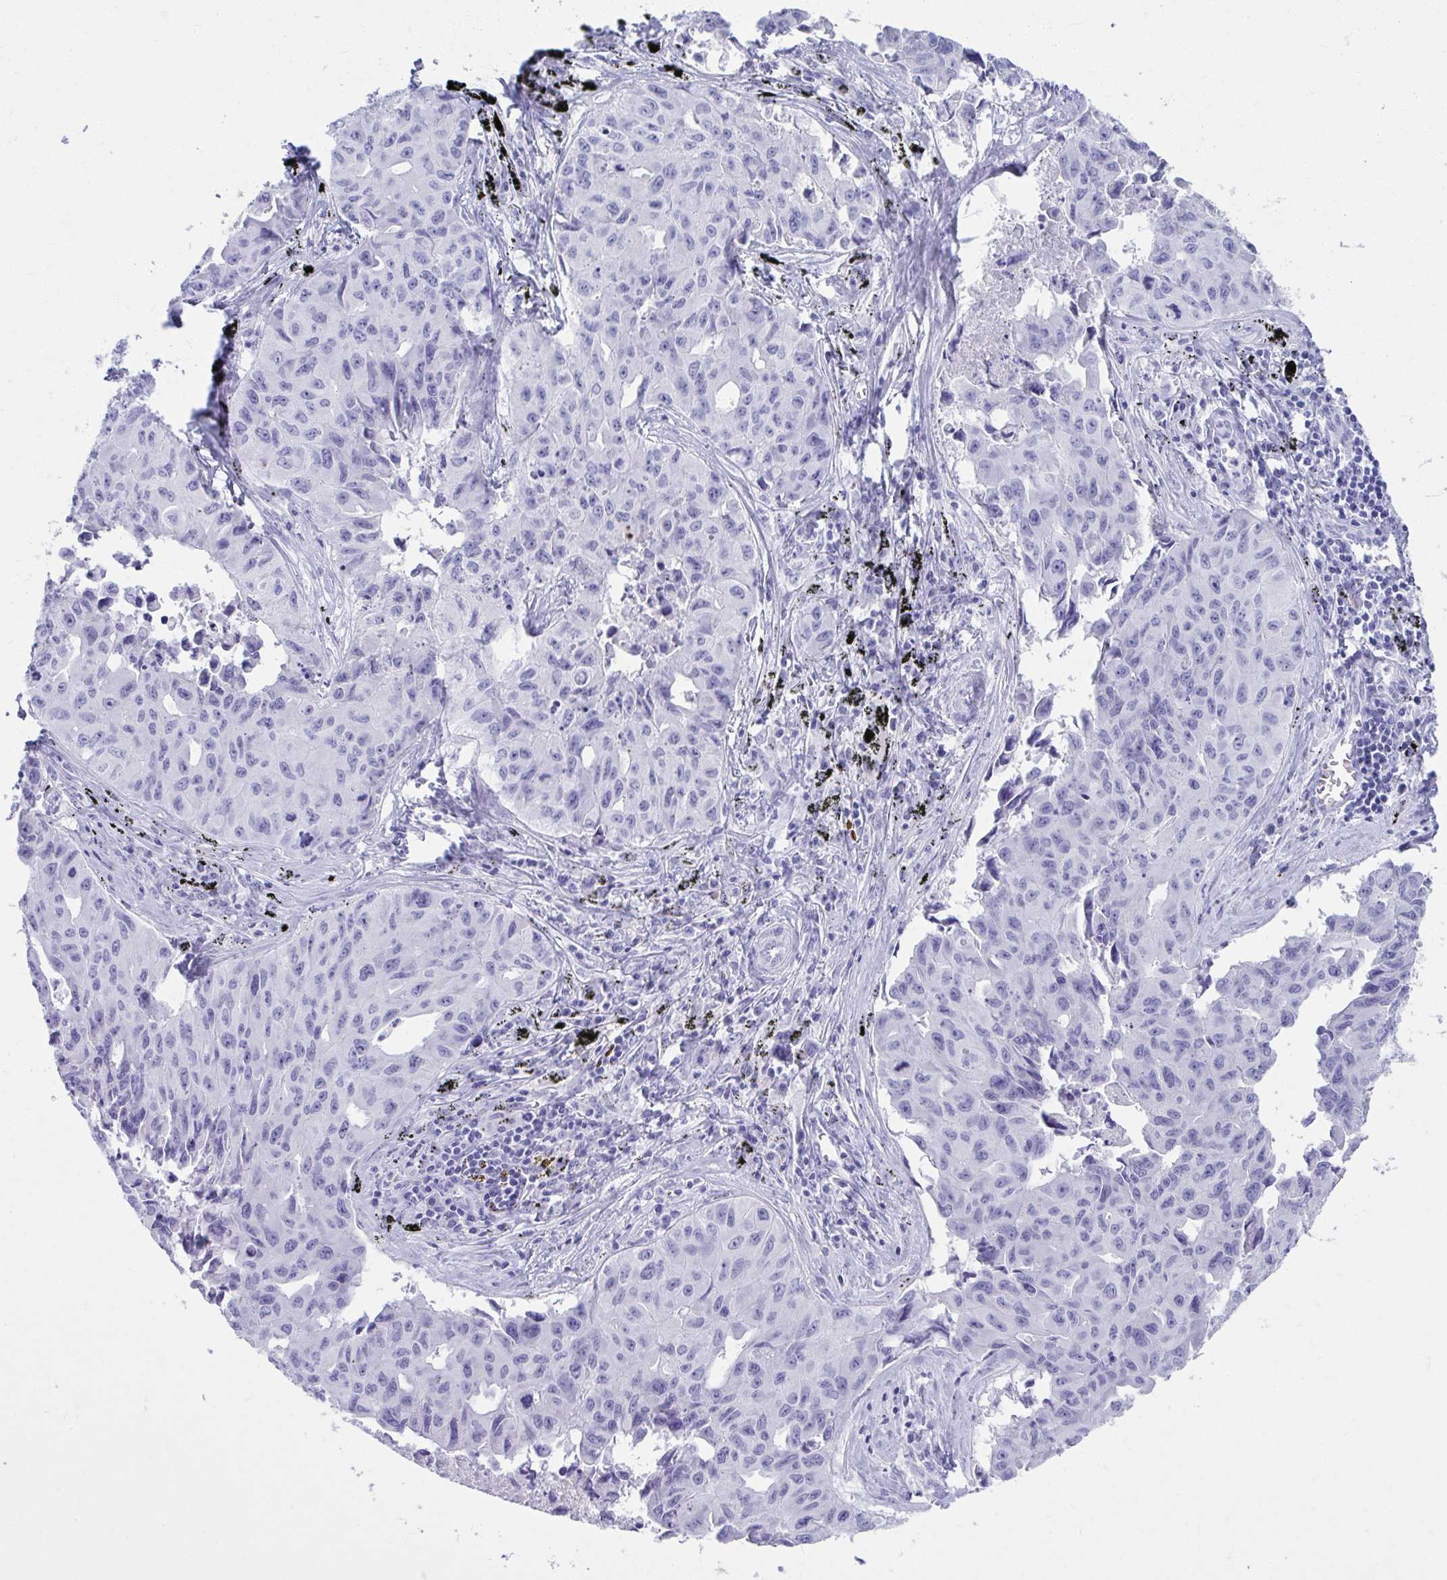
{"staining": {"intensity": "negative", "quantity": "none", "location": "none"}, "tissue": "lung cancer", "cell_type": "Tumor cells", "image_type": "cancer", "snomed": [{"axis": "morphology", "description": "Adenocarcinoma, NOS"}, {"axis": "topography", "description": "Lymph node"}, {"axis": "topography", "description": "Lung"}], "caption": "This is an immunohistochemistry (IHC) micrograph of lung cancer. There is no positivity in tumor cells.", "gene": "ATP4B", "patient": {"sex": "male", "age": 64}}